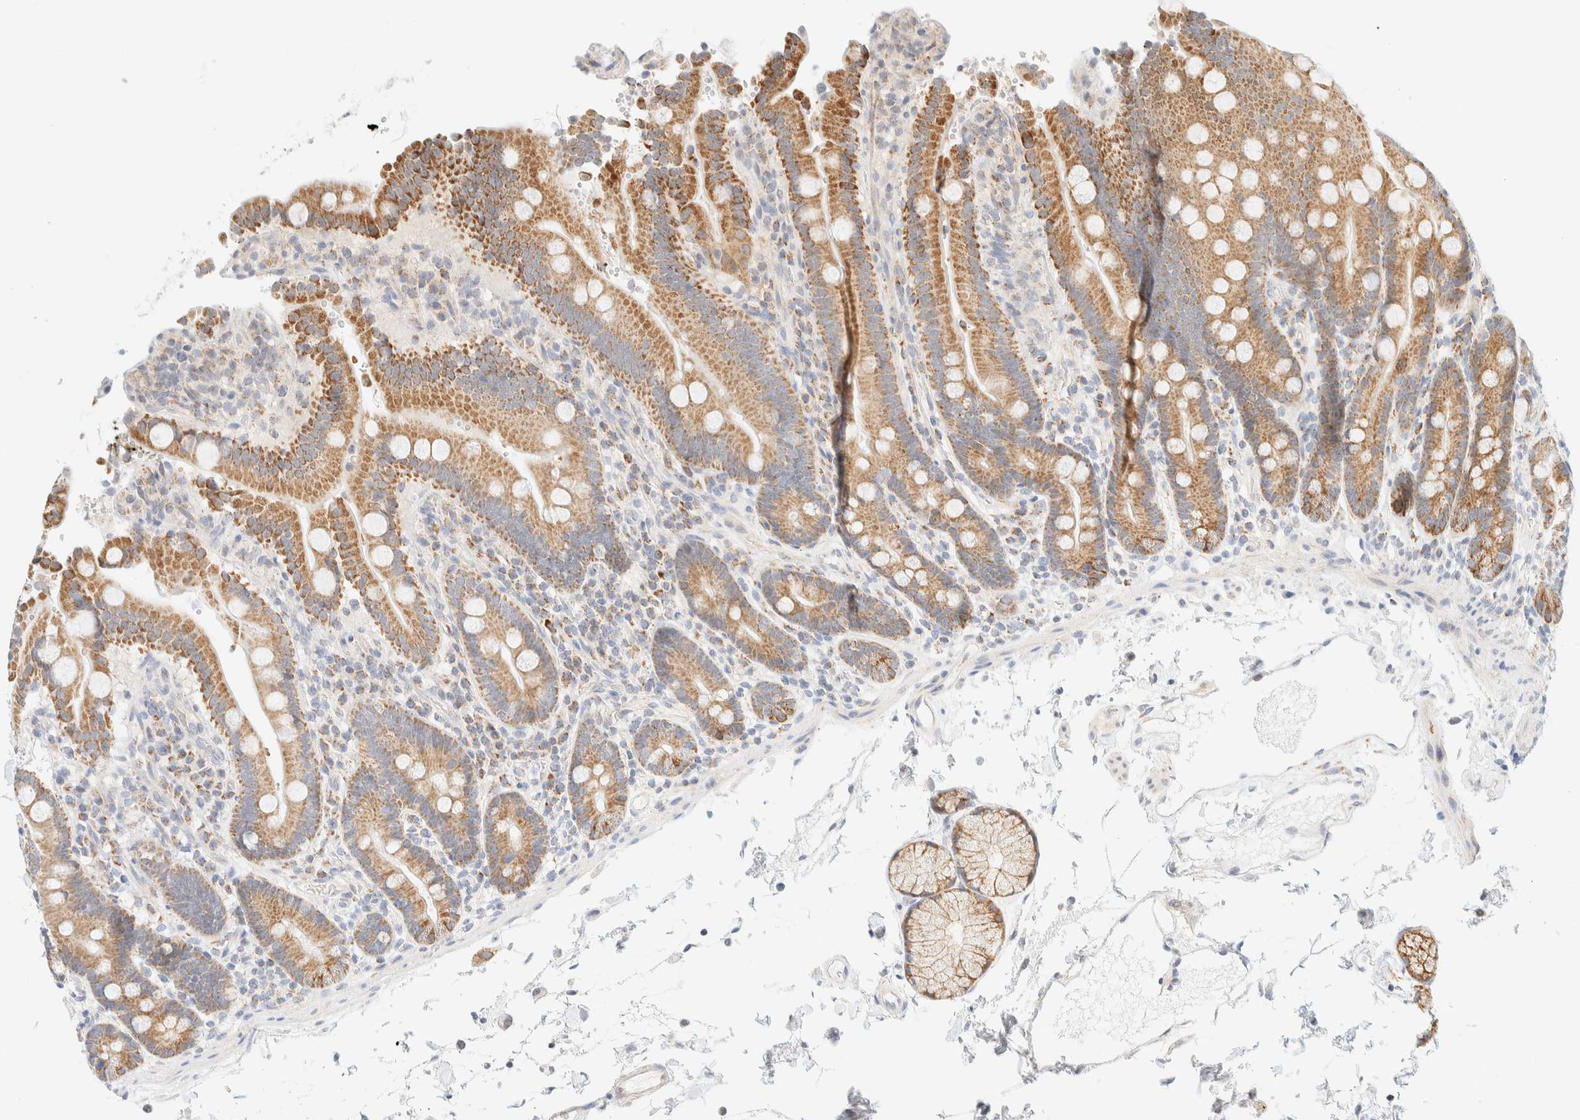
{"staining": {"intensity": "moderate", "quantity": ">75%", "location": "cytoplasmic/membranous"}, "tissue": "duodenum", "cell_type": "Glandular cells", "image_type": "normal", "snomed": [{"axis": "morphology", "description": "Normal tissue, NOS"}, {"axis": "topography", "description": "Small intestine, NOS"}], "caption": "IHC of unremarkable duodenum exhibits medium levels of moderate cytoplasmic/membranous expression in about >75% of glandular cells.", "gene": "PPM1K", "patient": {"sex": "female", "age": 71}}